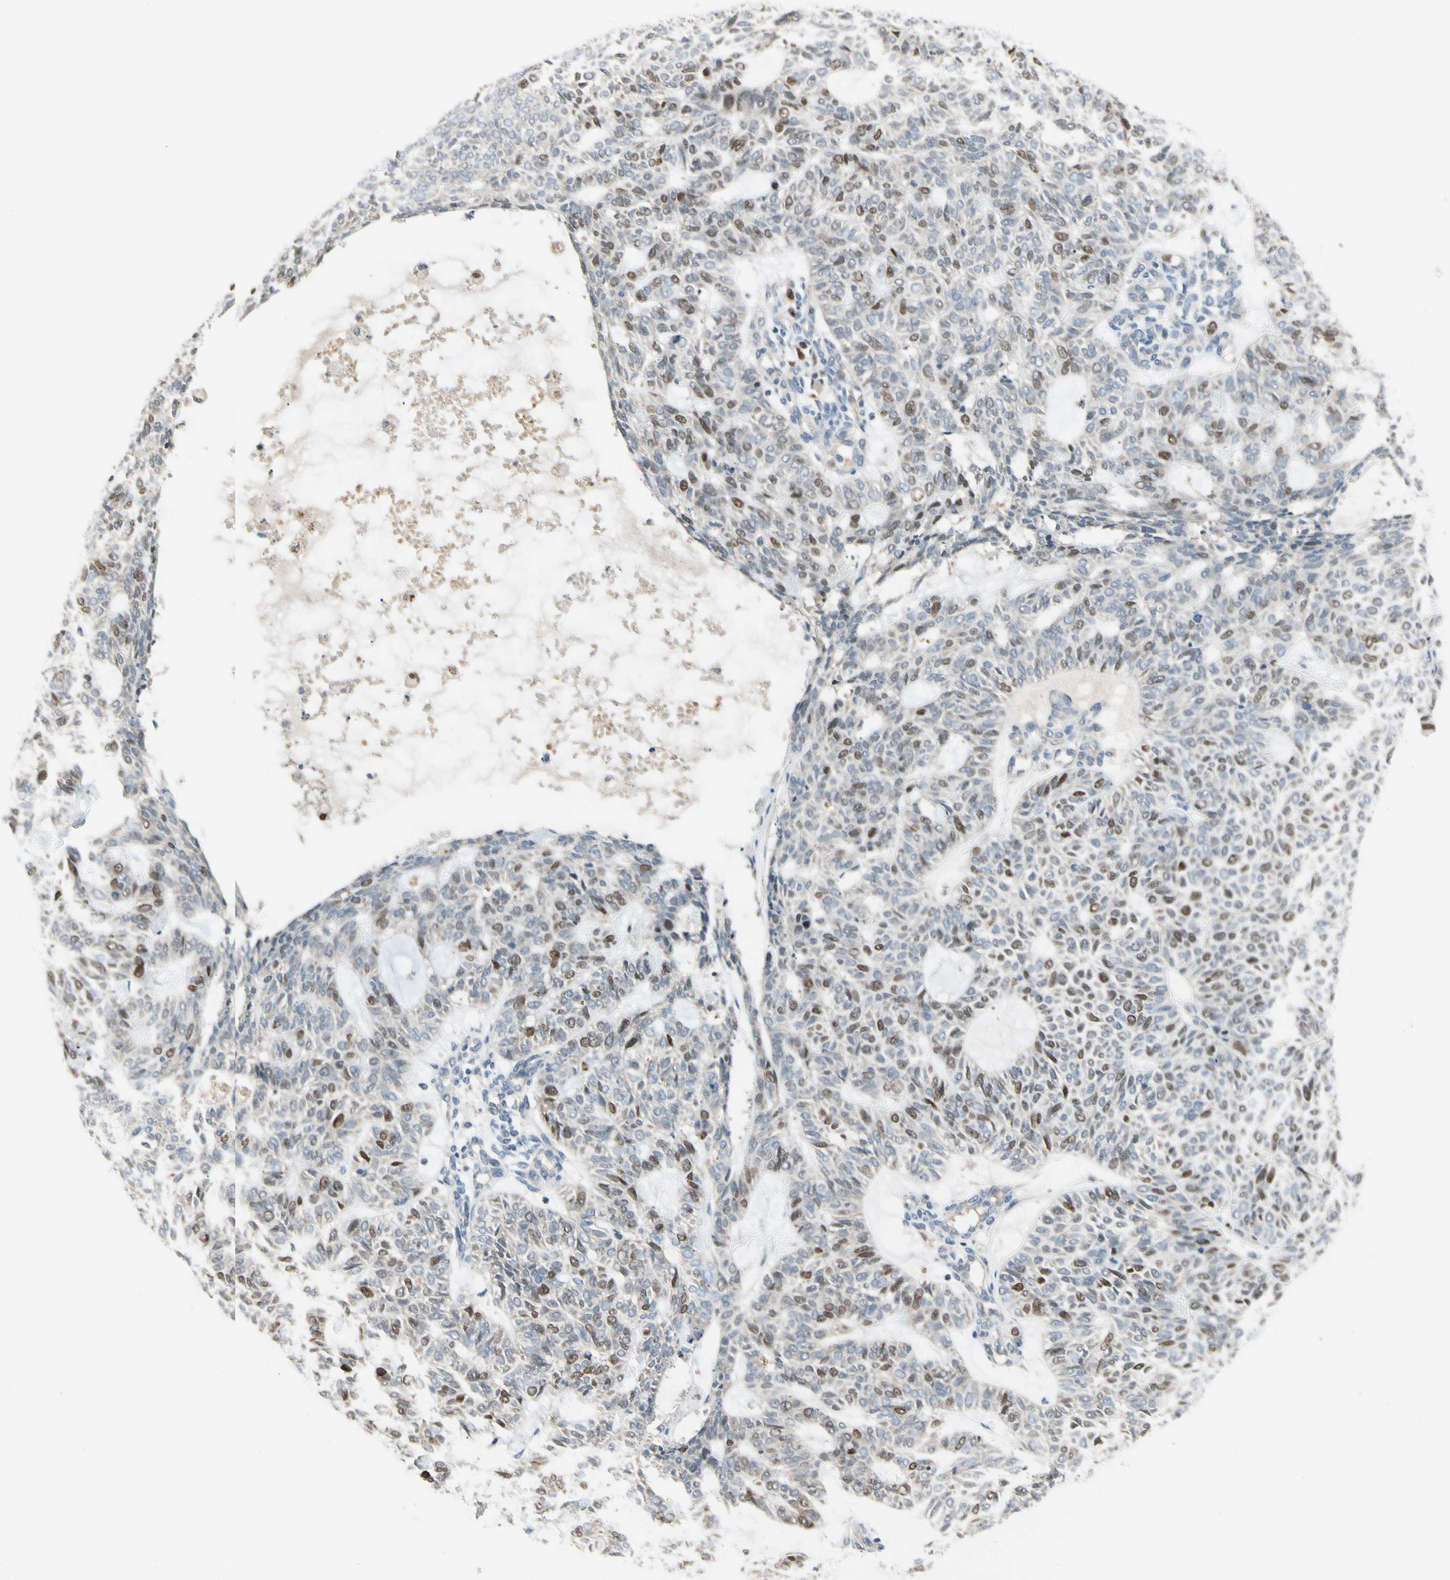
{"staining": {"intensity": "moderate", "quantity": "25%-75%", "location": "nuclear"}, "tissue": "skin cancer", "cell_type": "Tumor cells", "image_type": "cancer", "snomed": [{"axis": "morphology", "description": "Basal cell carcinoma"}, {"axis": "topography", "description": "Skin"}], "caption": "About 25%-75% of tumor cells in human skin basal cell carcinoma demonstrate moderate nuclear protein staining as visualized by brown immunohistochemical staining.", "gene": "ZKSCAN4", "patient": {"sex": "male", "age": 87}}